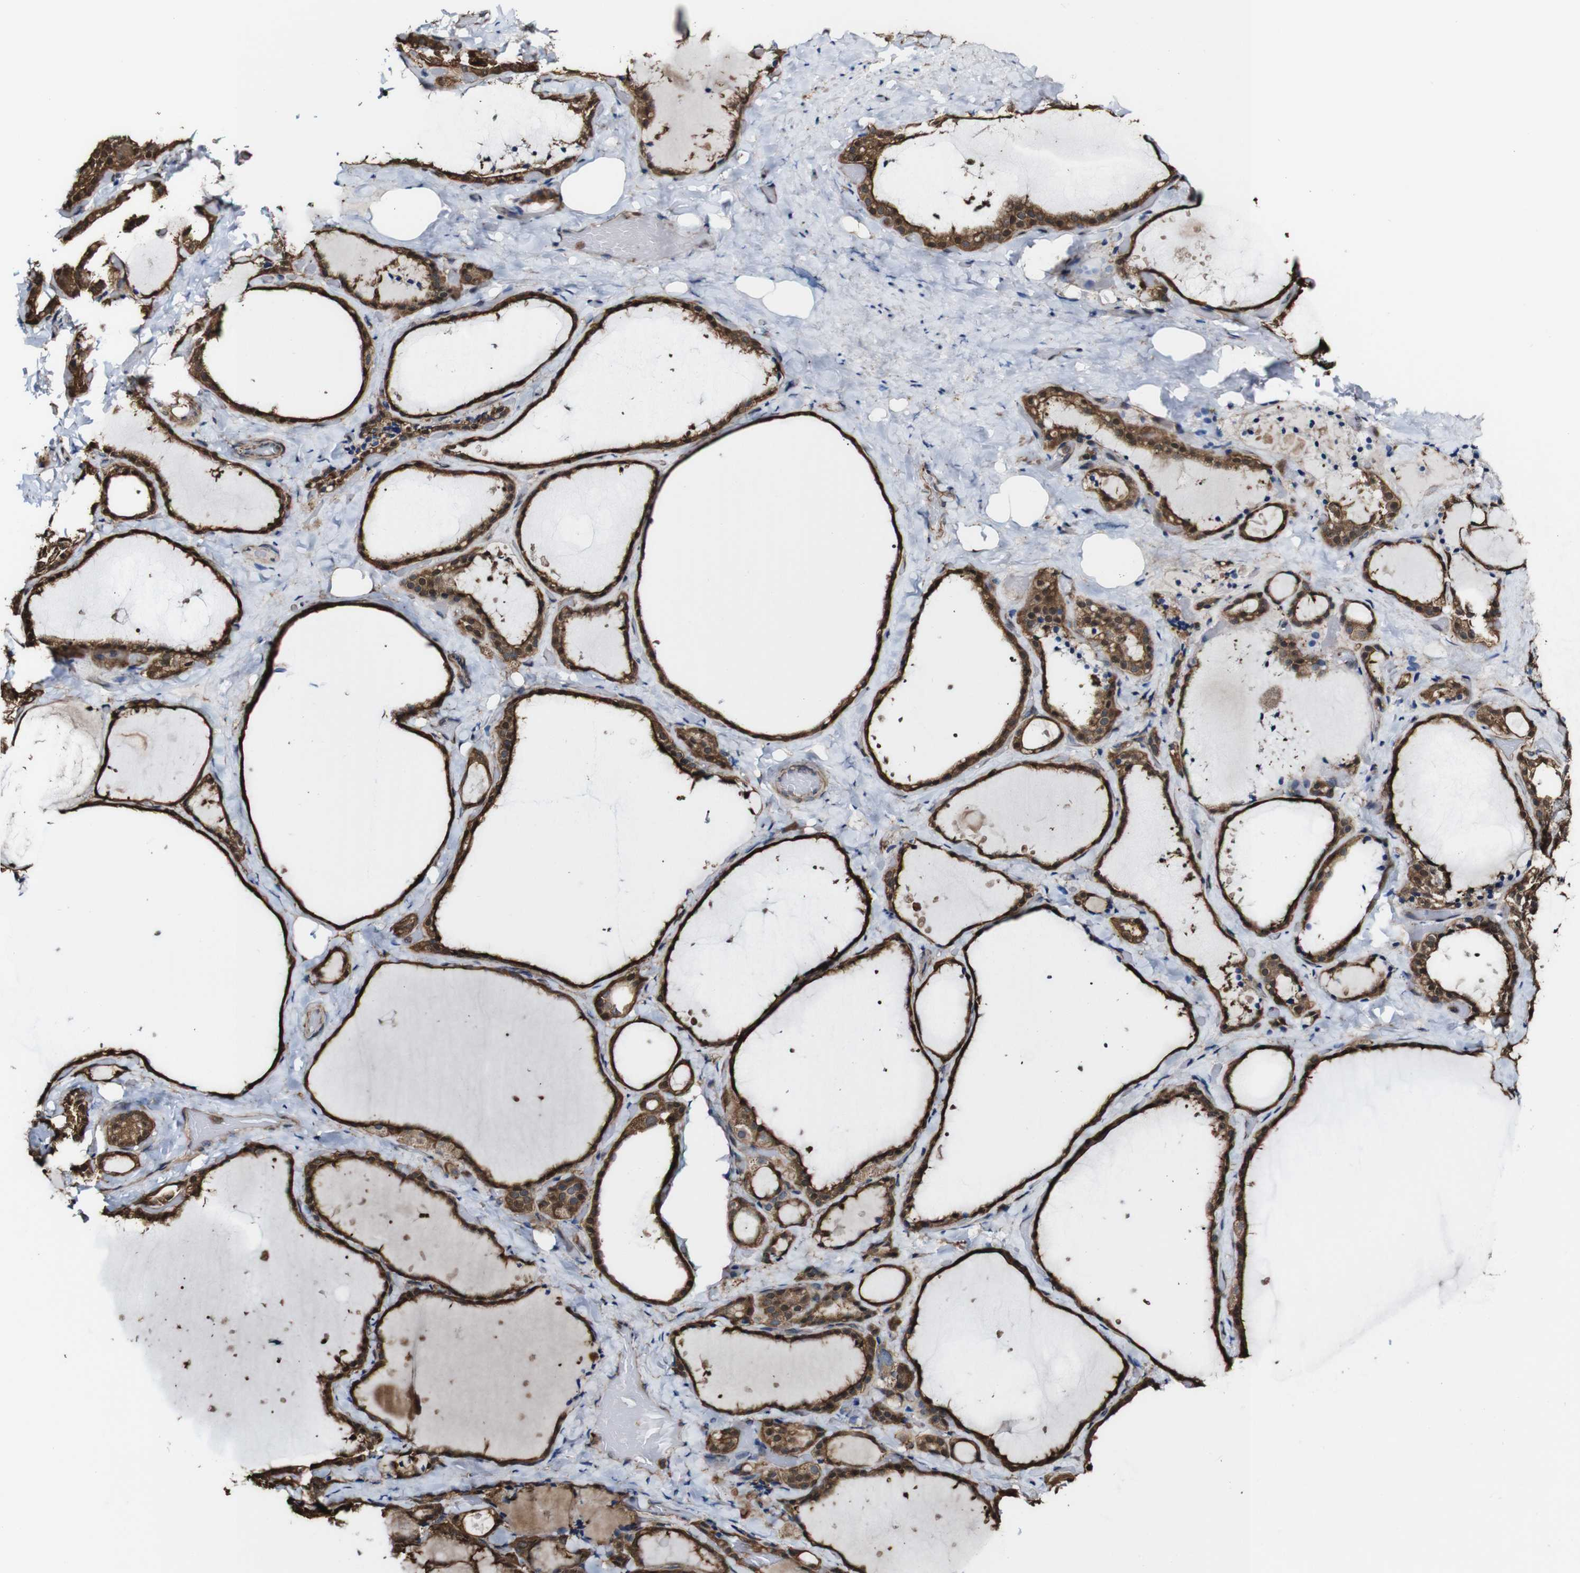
{"staining": {"intensity": "moderate", "quantity": ">75%", "location": "cytoplasmic/membranous"}, "tissue": "thyroid gland", "cell_type": "Glandular cells", "image_type": "normal", "snomed": [{"axis": "morphology", "description": "Normal tissue, NOS"}, {"axis": "topography", "description": "Thyroid gland"}], "caption": "About >75% of glandular cells in unremarkable thyroid gland exhibit moderate cytoplasmic/membranous protein positivity as visualized by brown immunohistochemical staining.", "gene": "PTPRR", "patient": {"sex": "female", "age": 44}}